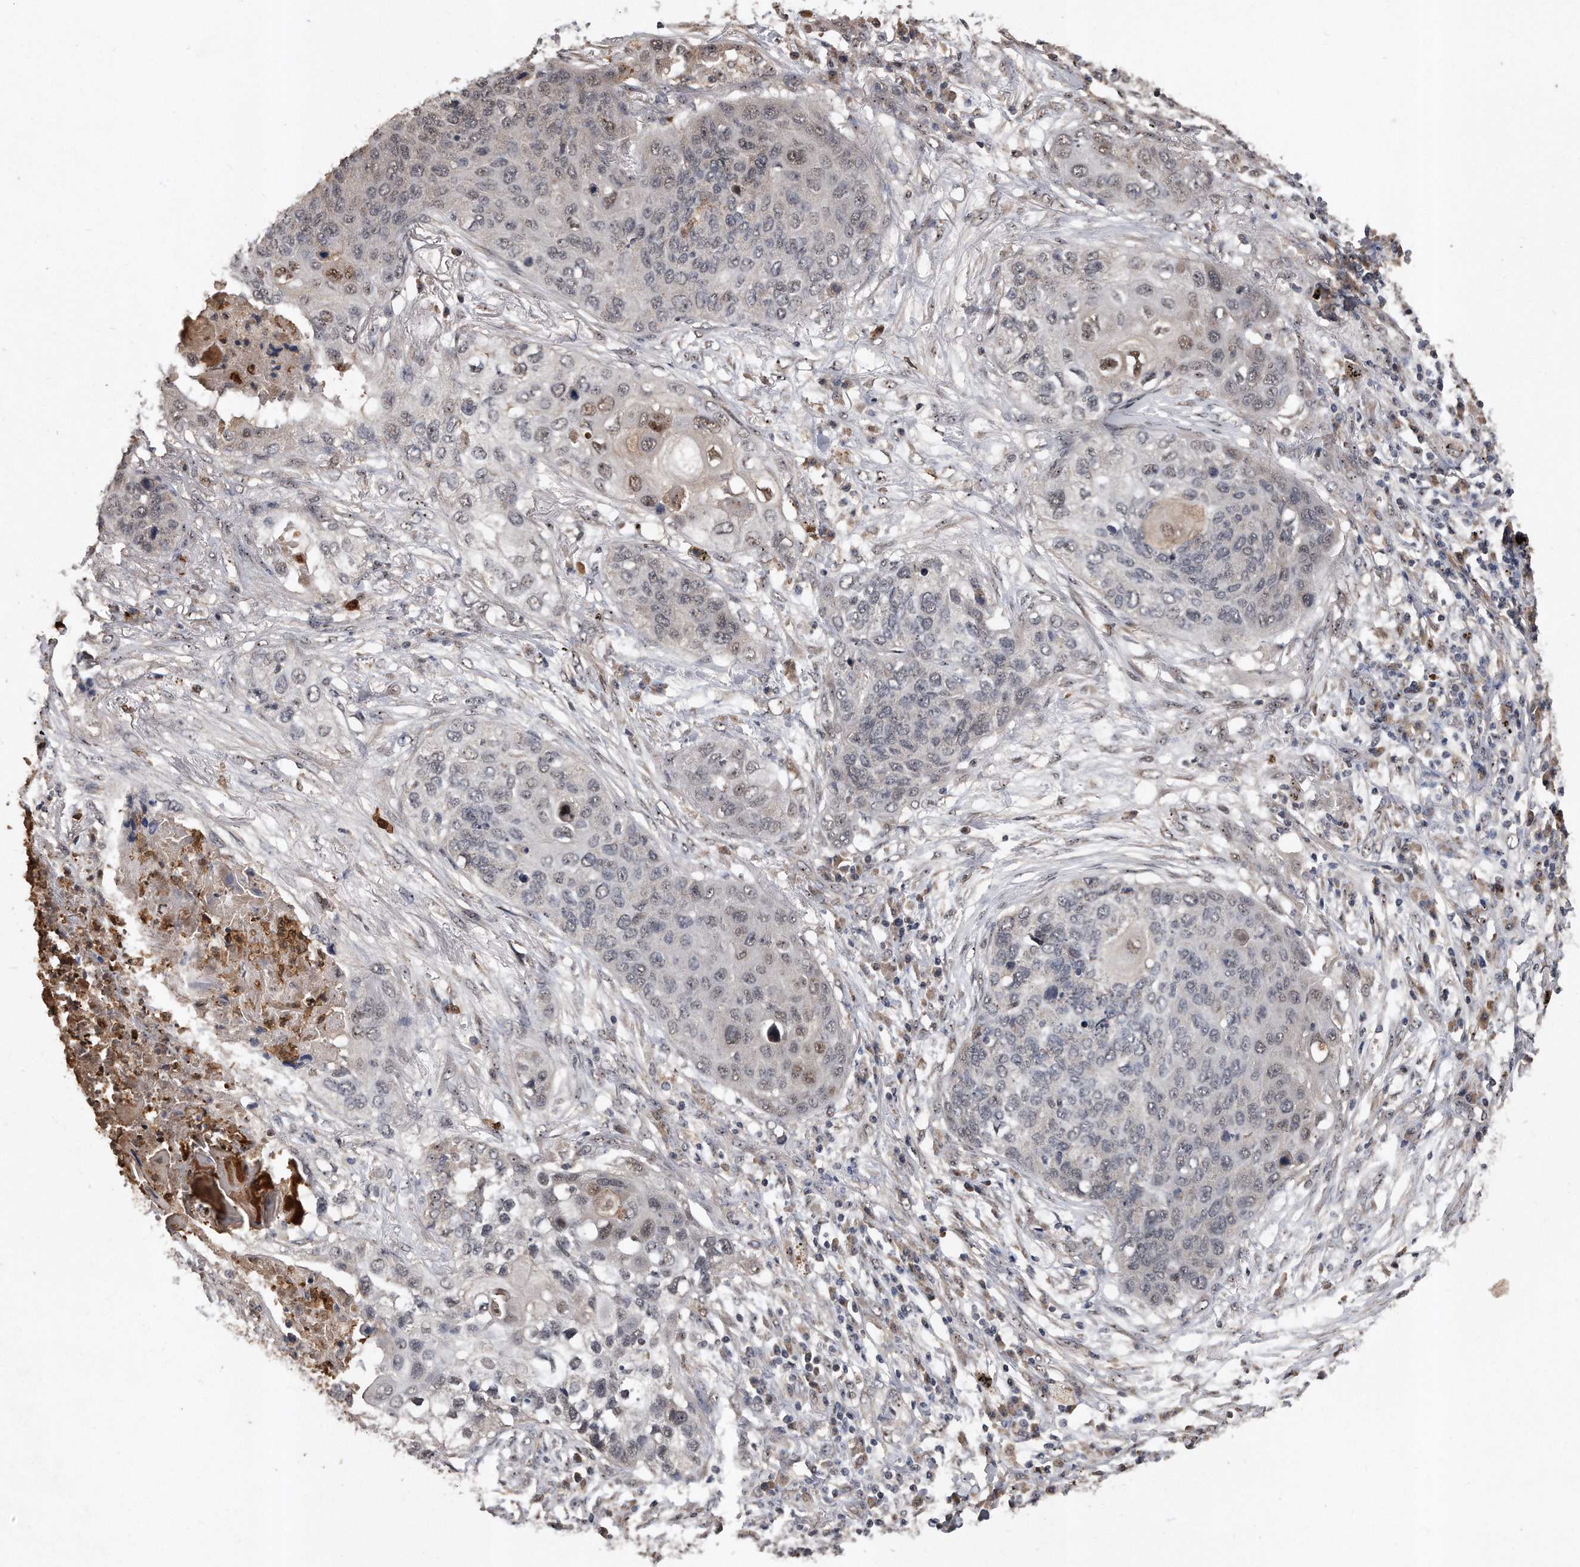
{"staining": {"intensity": "weak", "quantity": "<25%", "location": "nuclear"}, "tissue": "lung cancer", "cell_type": "Tumor cells", "image_type": "cancer", "snomed": [{"axis": "morphology", "description": "Squamous cell carcinoma, NOS"}, {"axis": "topography", "description": "Lung"}], "caption": "High magnification brightfield microscopy of lung squamous cell carcinoma stained with DAB (brown) and counterstained with hematoxylin (blue): tumor cells show no significant staining. (Brightfield microscopy of DAB immunohistochemistry at high magnification).", "gene": "PELO", "patient": {"sex": "female", "age": 63}}